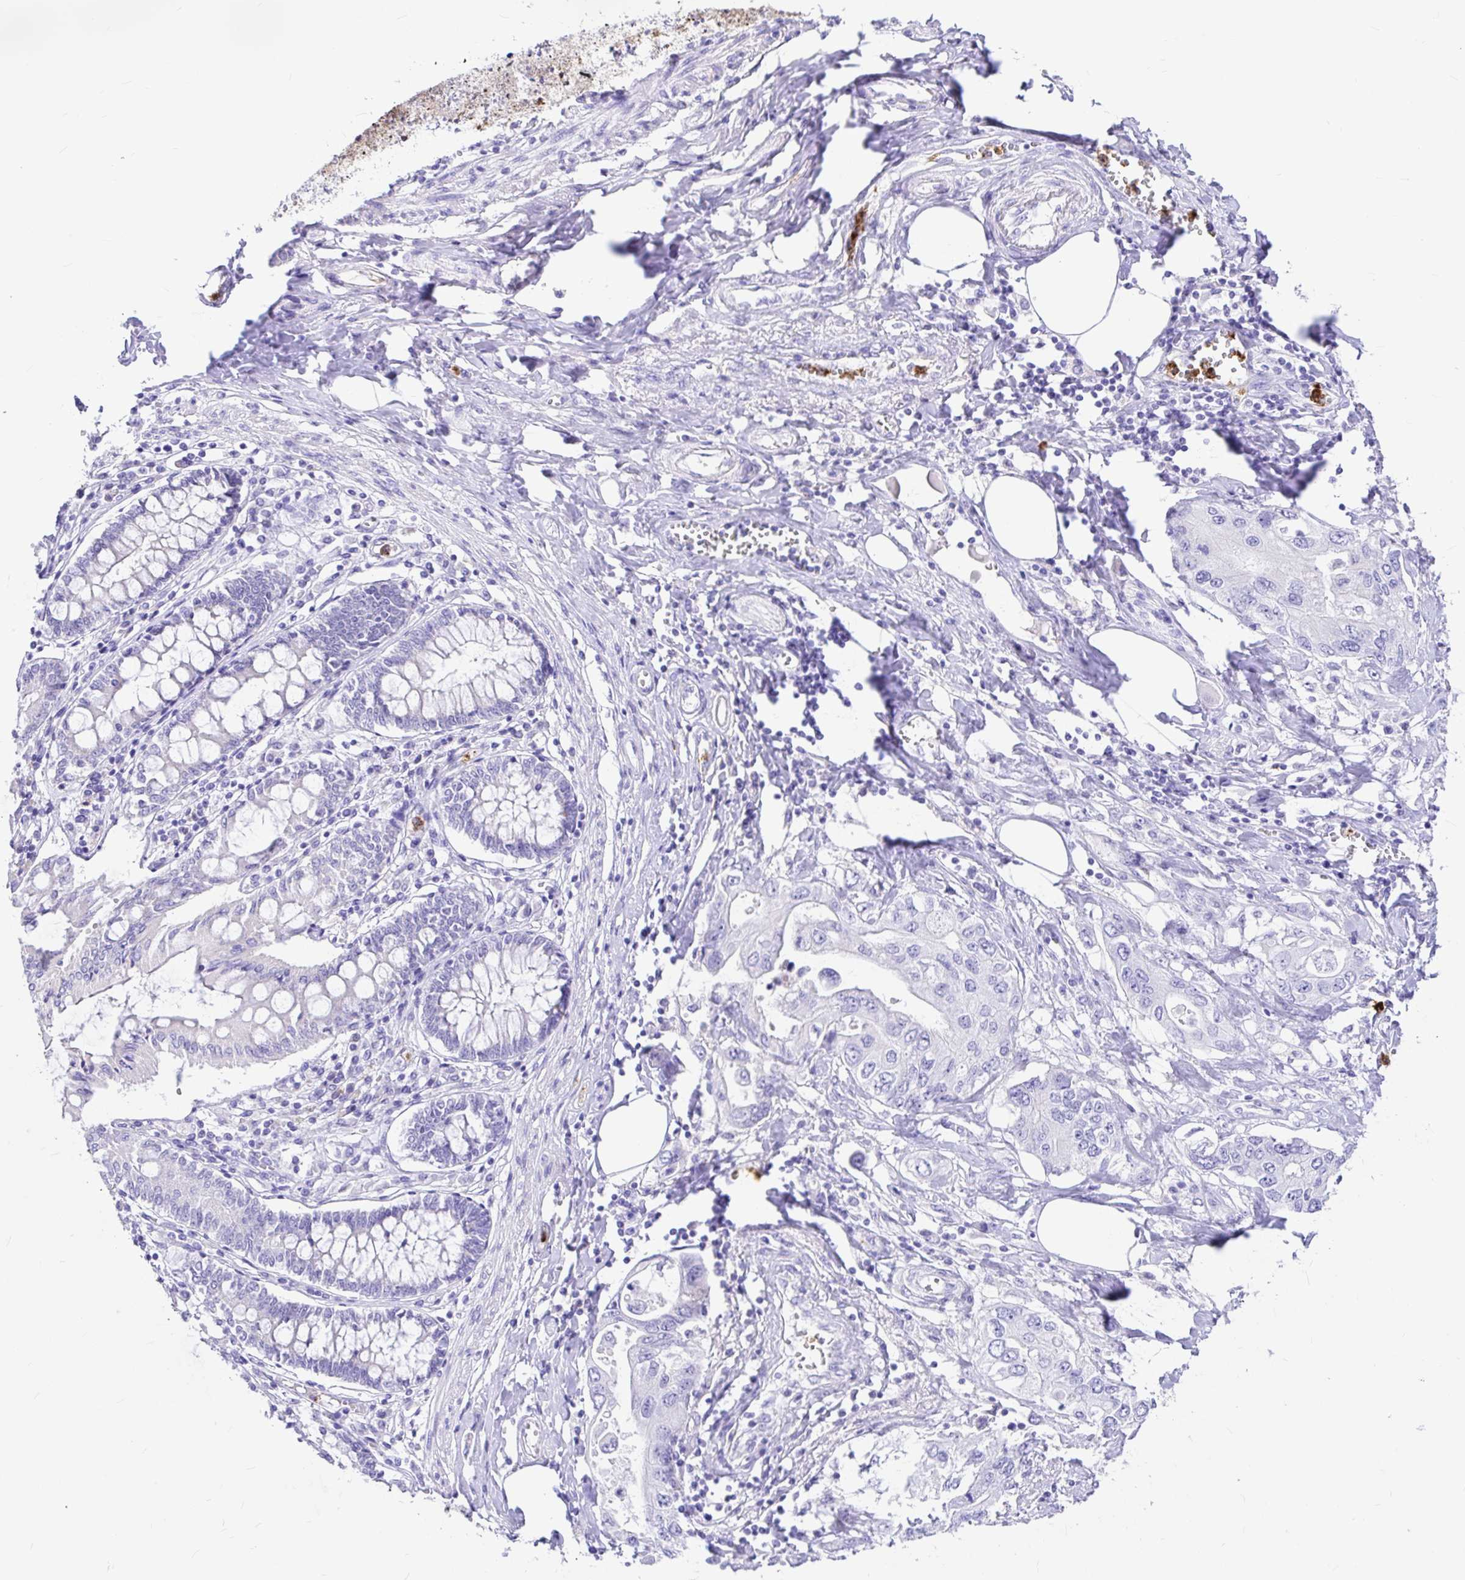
{"staining": {"intensity": "negative", "quantity": "none", "location": "none"}, "tissue": "pancreatic cancer", "cell_type": "Tumor cells", "image_type": "cancer", "snomed": [{"axis": "morphology", "description": "Adenocarcinoma, NOS"}, {"axis": "topography", "description": "Pancreas"}], "caption": "Human pancreatic cancer stained for a protein using immunohistochemistry exhibits no positivity in tumor cells.", "gene": "CLEC1B", "patient": {"sex": "female", "age": 63}}